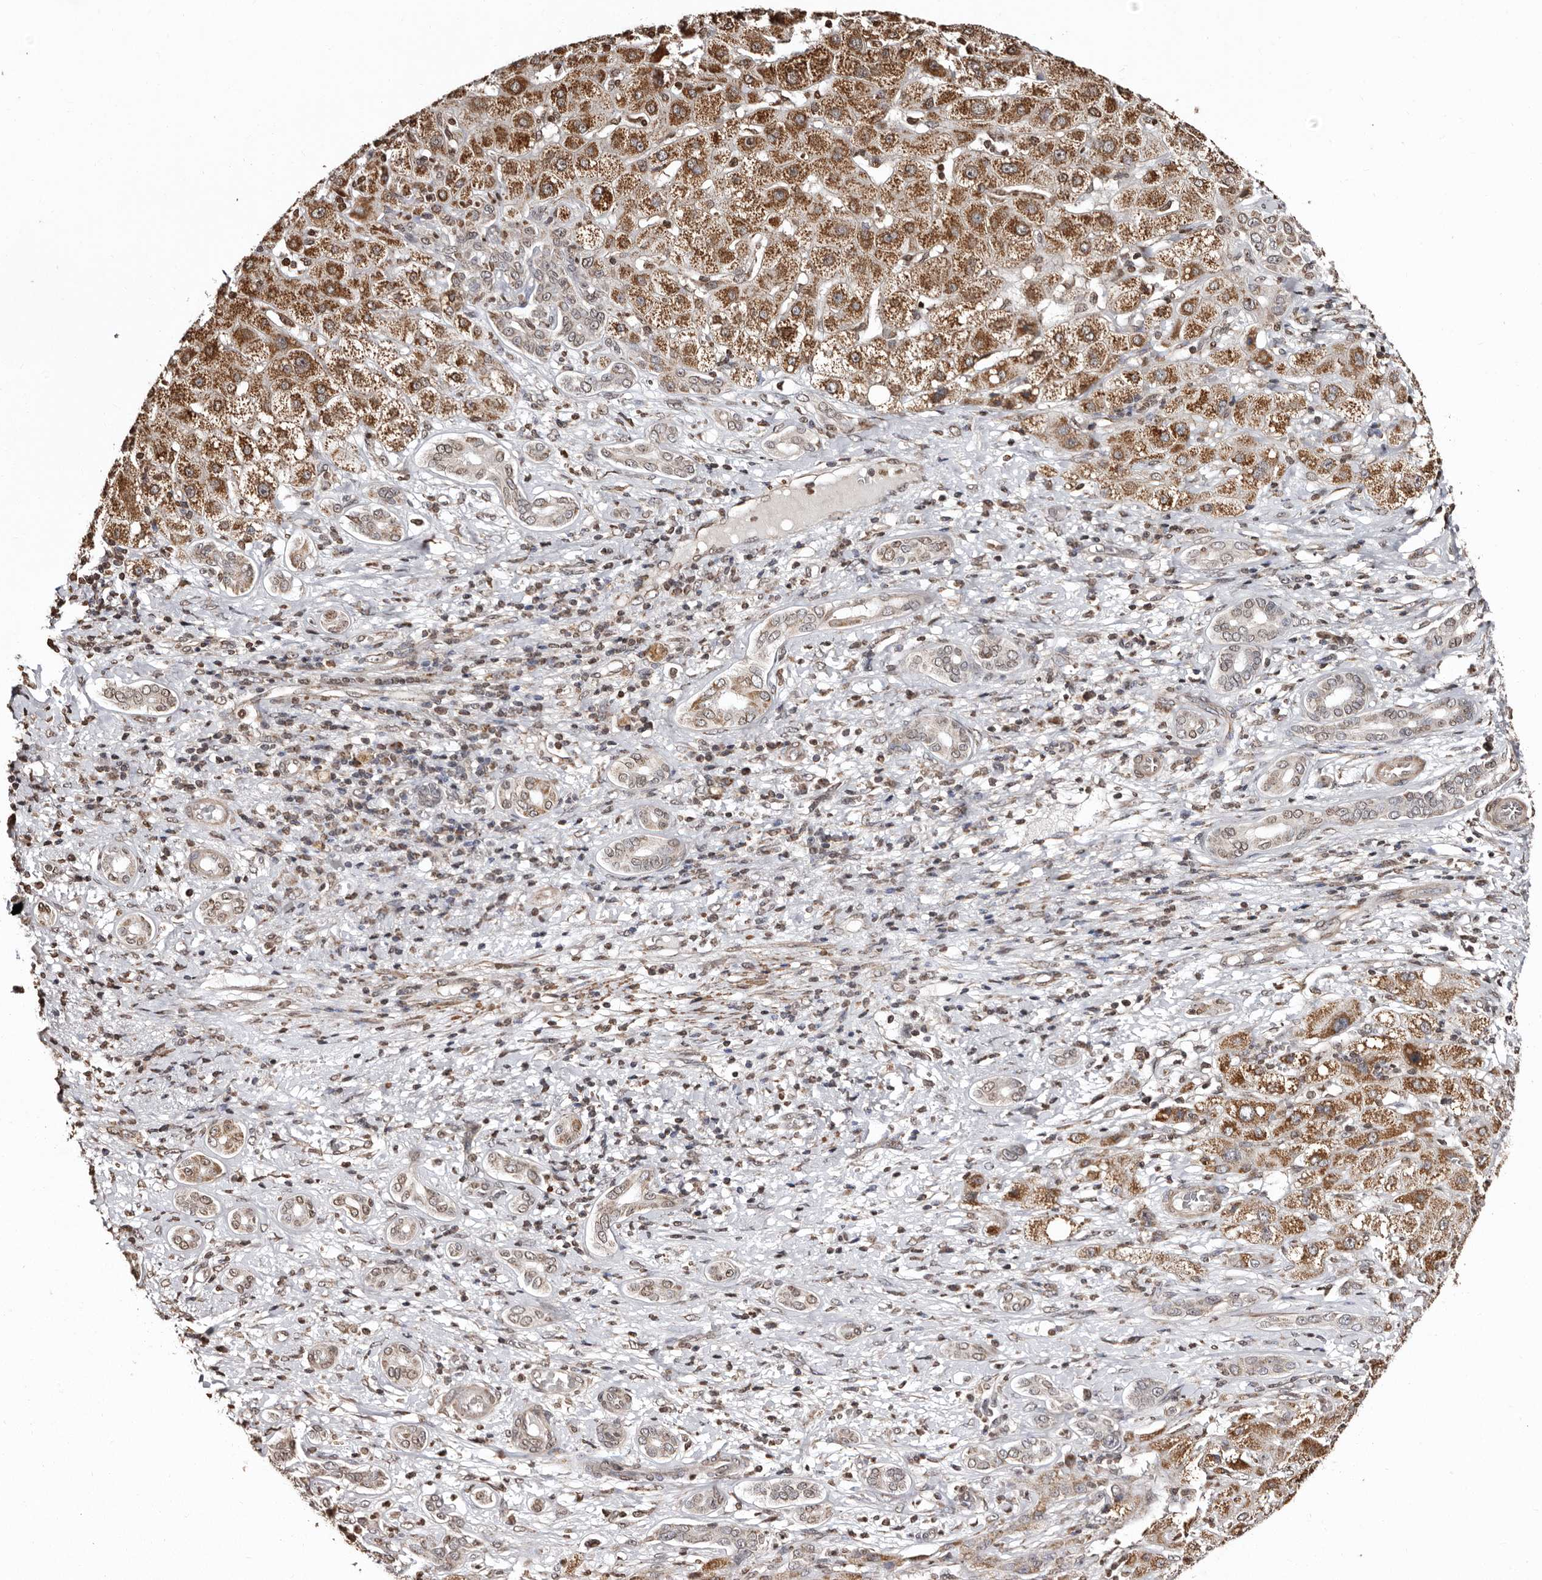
{"staining": {"intensity": "moderate", "quantity": ">75%", "location": "cytoplasmic/membranous"}, "tissue": "liver cancer", "cell_type": "Tumor cells", "image_type": "cancer", "snomed": [{"axis": "morphology", "description": "Carcinoma, Hepatocellular, NOS"}, {"axis": "topography", "description": "Liver"}], "caption": "Approximately >75% of tumor cells in human liver hepatocellular carcinoma exhibit moderate cytoplasmic/membranous protein staining as visualized by brown immunohistochemical staining.", "gene": "CCDC190", "patient": {"sex": "male", "age": 65}}